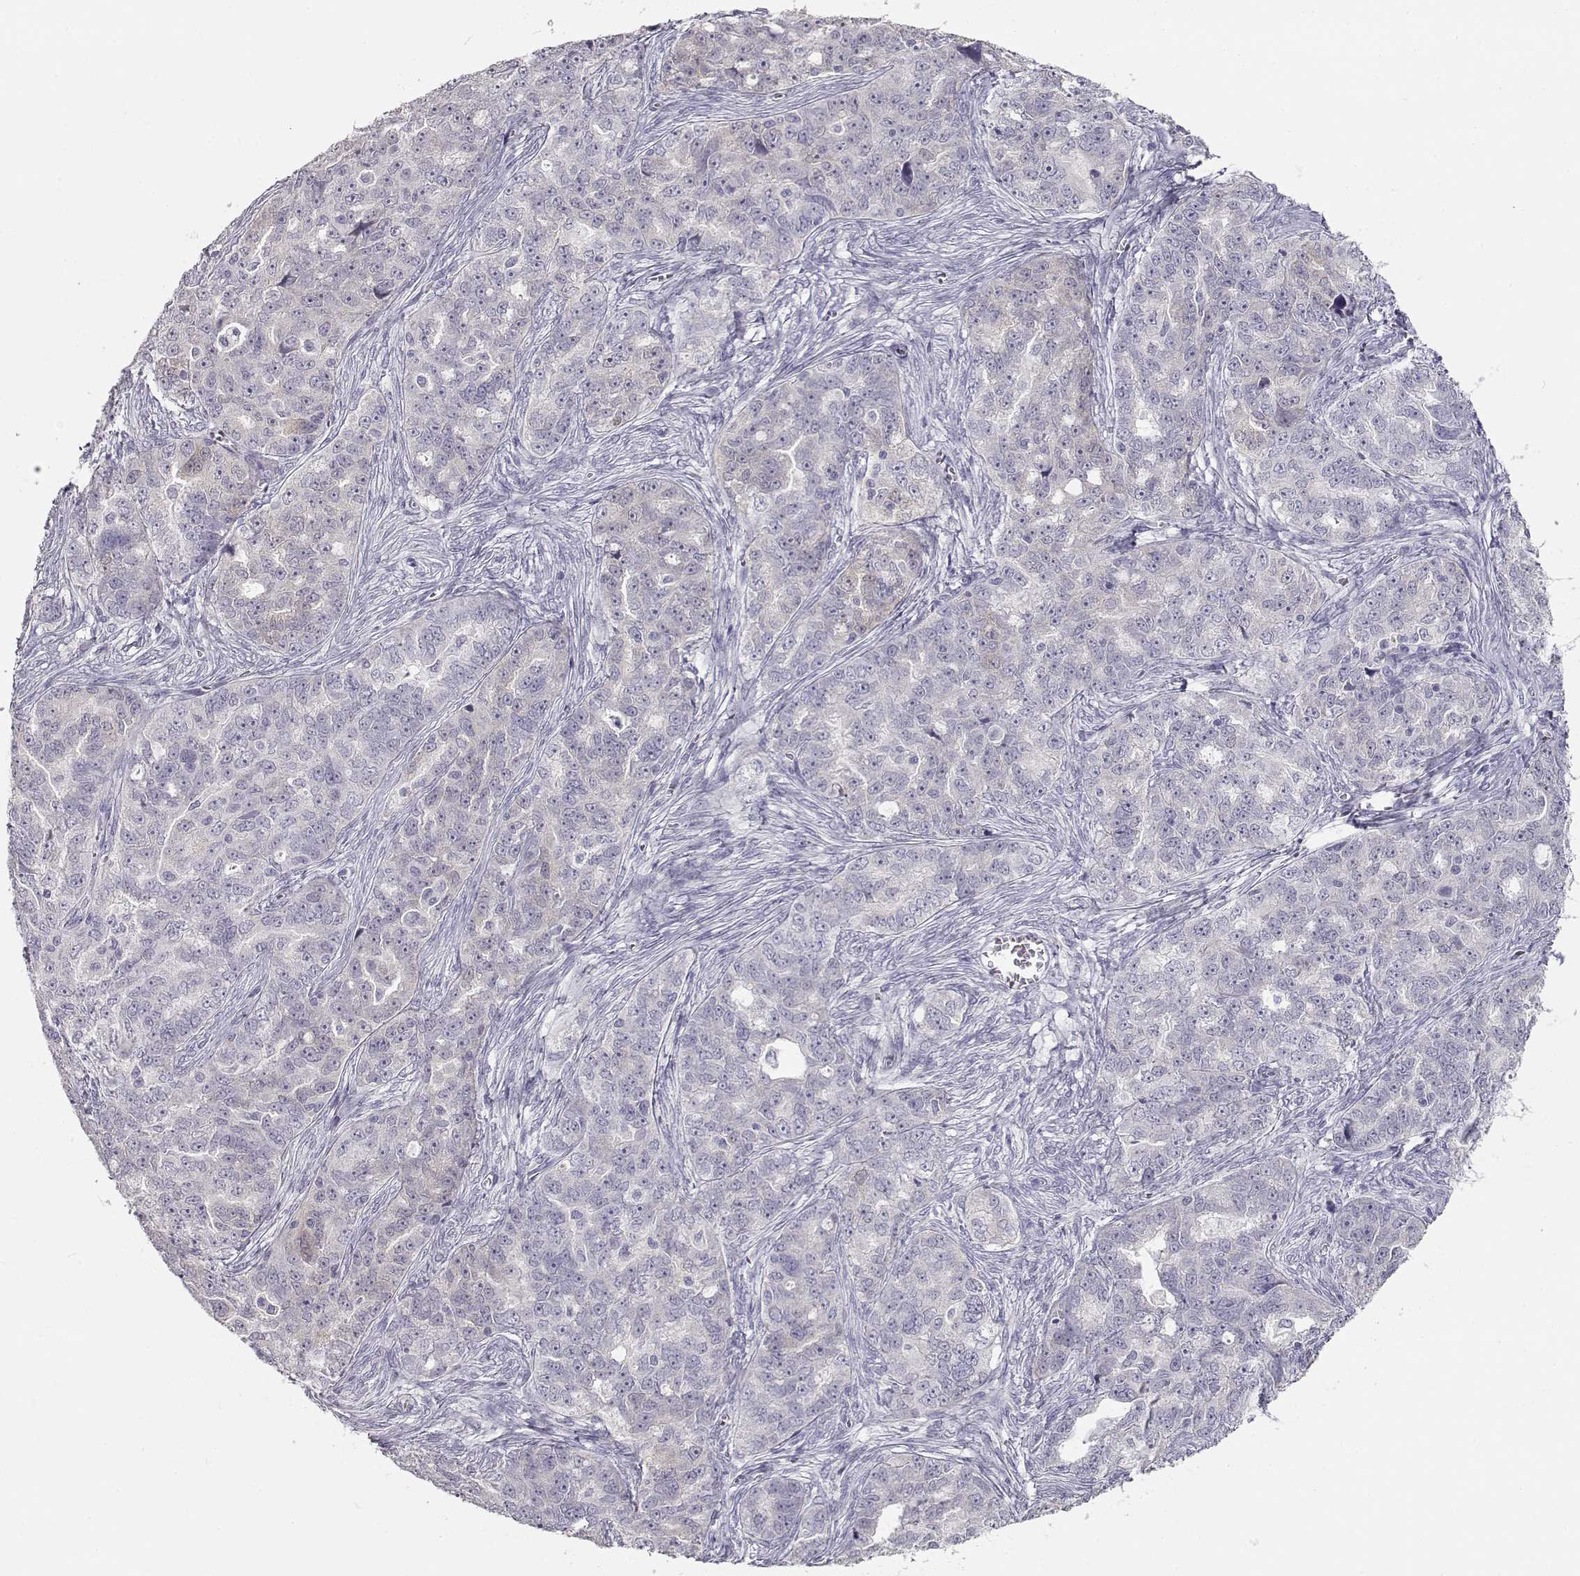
{"staining": {"intensity": "negative", "quantity": "none", "location": "none"}, "tissue": "ovarian cancer", "cell_type": "Tumor cells", "image_type": "cancer", "snomed": [{"axis": "morphology", "description": "Cystadenocarcinoma, serous, NOS"}, {"axis": "topography", "description": "Ovary"}], "caption": "This image is of serous cystadenocarcinoma (ovarian) stained with IHC to label a protein in brown with the nuclei are counter-stained blue. There is no positivity in tumor cells.", "gene": "TKTL1", "patient": {"sex": "female", "age": 51}}